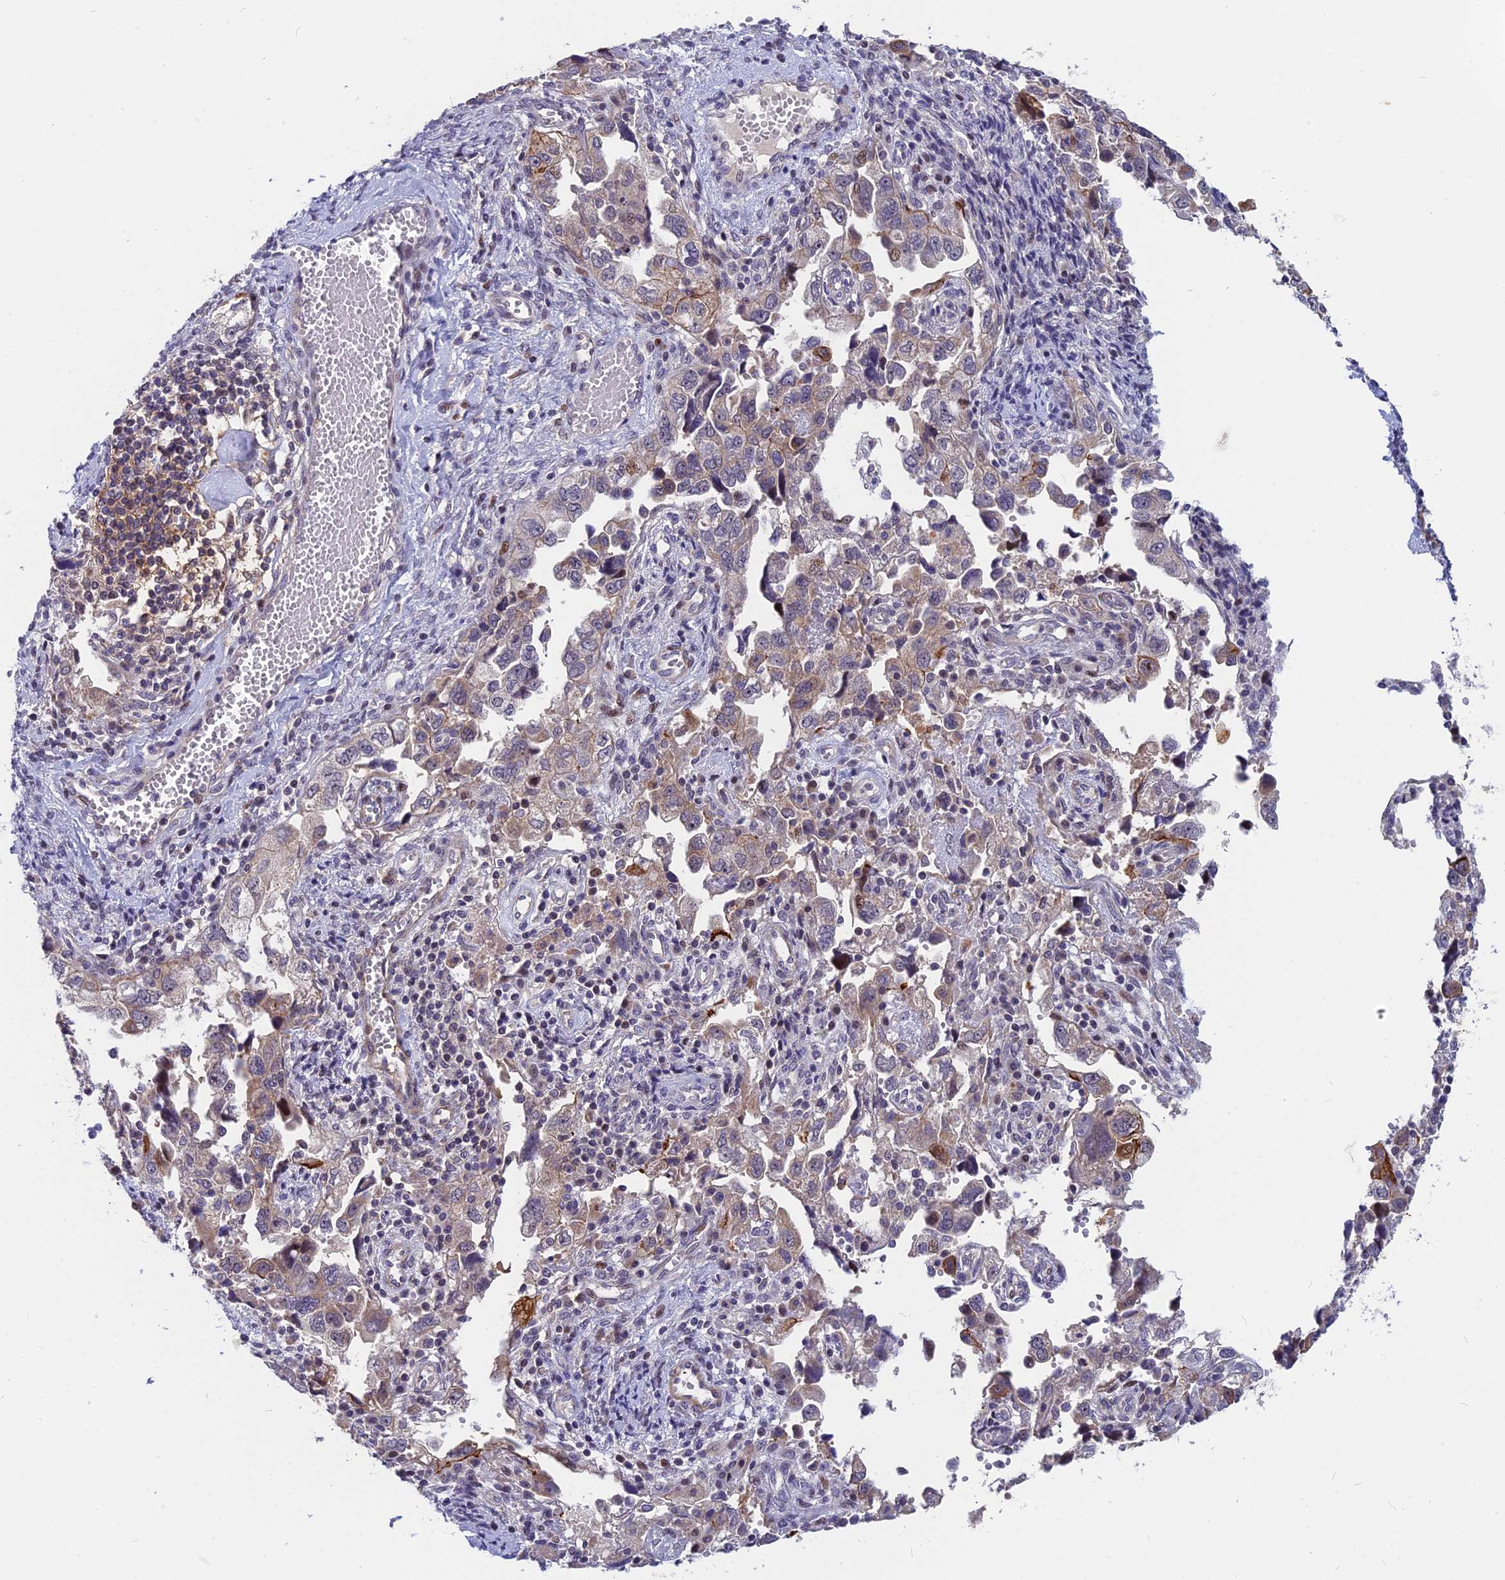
{"staining": {"intensity": "strong", "quantity": "<25%", "location": "cytoplasmic/membranous"}, "tissue": "ovarian cancer", "cell_type": "Tumor cells", "image_type": "cancer", "snomed": [{"axis": "morphology", "description": "Carcinoma, NOS"}, {"axis": "morphology", "description": "Cystadenocarcinoma, serous, NOS"}, {"axis": "topography", "description": "Ovary"}], "caption": "Immunohistochemical staining of ovarian cancer (serous cystadenocarcinoma) reveals medium levels of strong cytoplasmic/membranous expression in approximately <25% of tumor cells.", "gene": "ANKRD34B", "patient": {"sex": "female", "age": 69}}